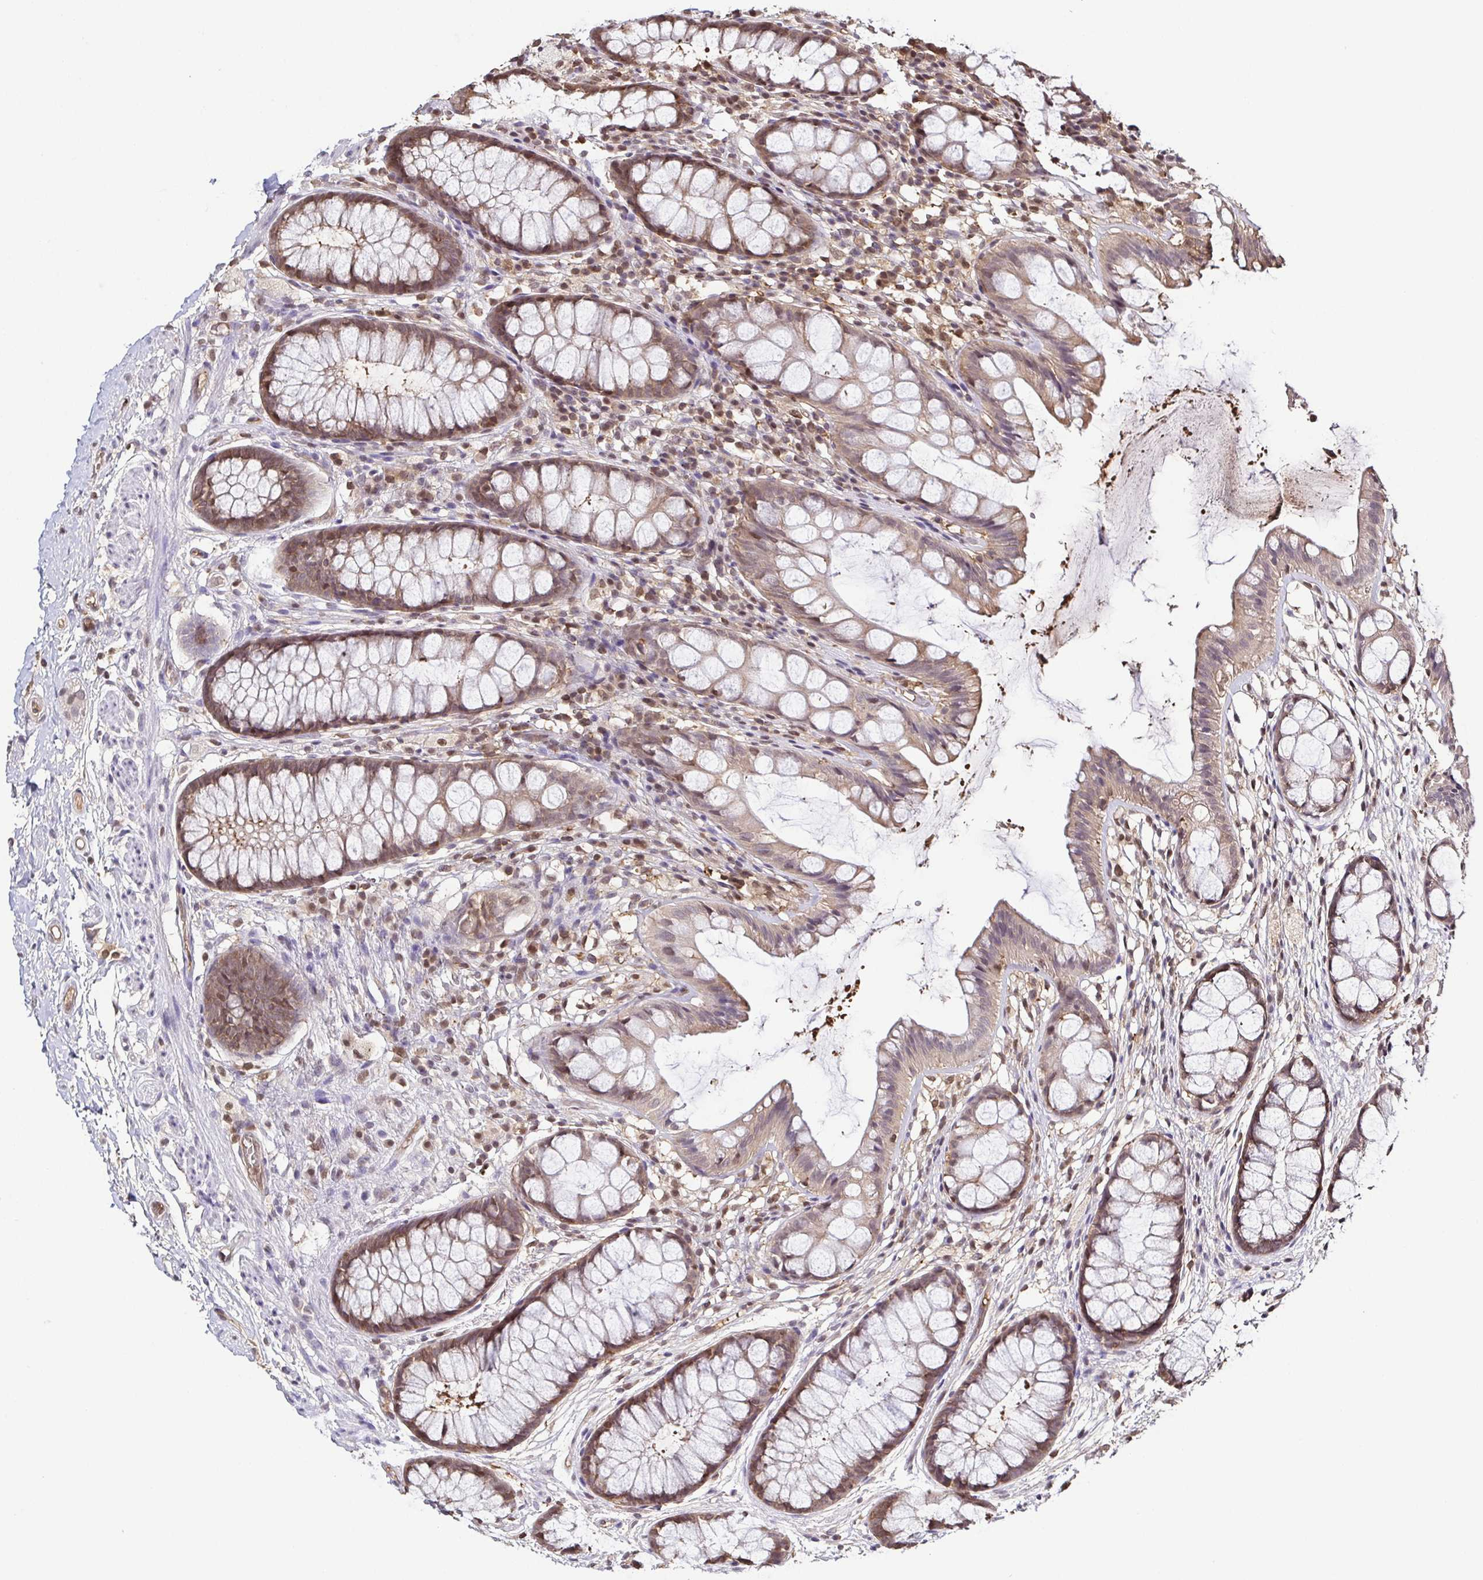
{"staining": {"intensity": "moderate", "quantity": ">75%", "location": "cytoplasmic/membranous,nuclear"}, "tissue": "rectum", "cell_type": "Glandular cells", "image_type": "normal", "snomed": [{"axis": "morphology", "description": "Normal tissue, NOS"}, {"axis": "topography", "description": "Rectum"}], "caption": "Human rectum stained with a protein marker reveals moderate staining in glandular cells.", "gene": "PSMB9", "patient": {"sex": "female", "age": 62}}